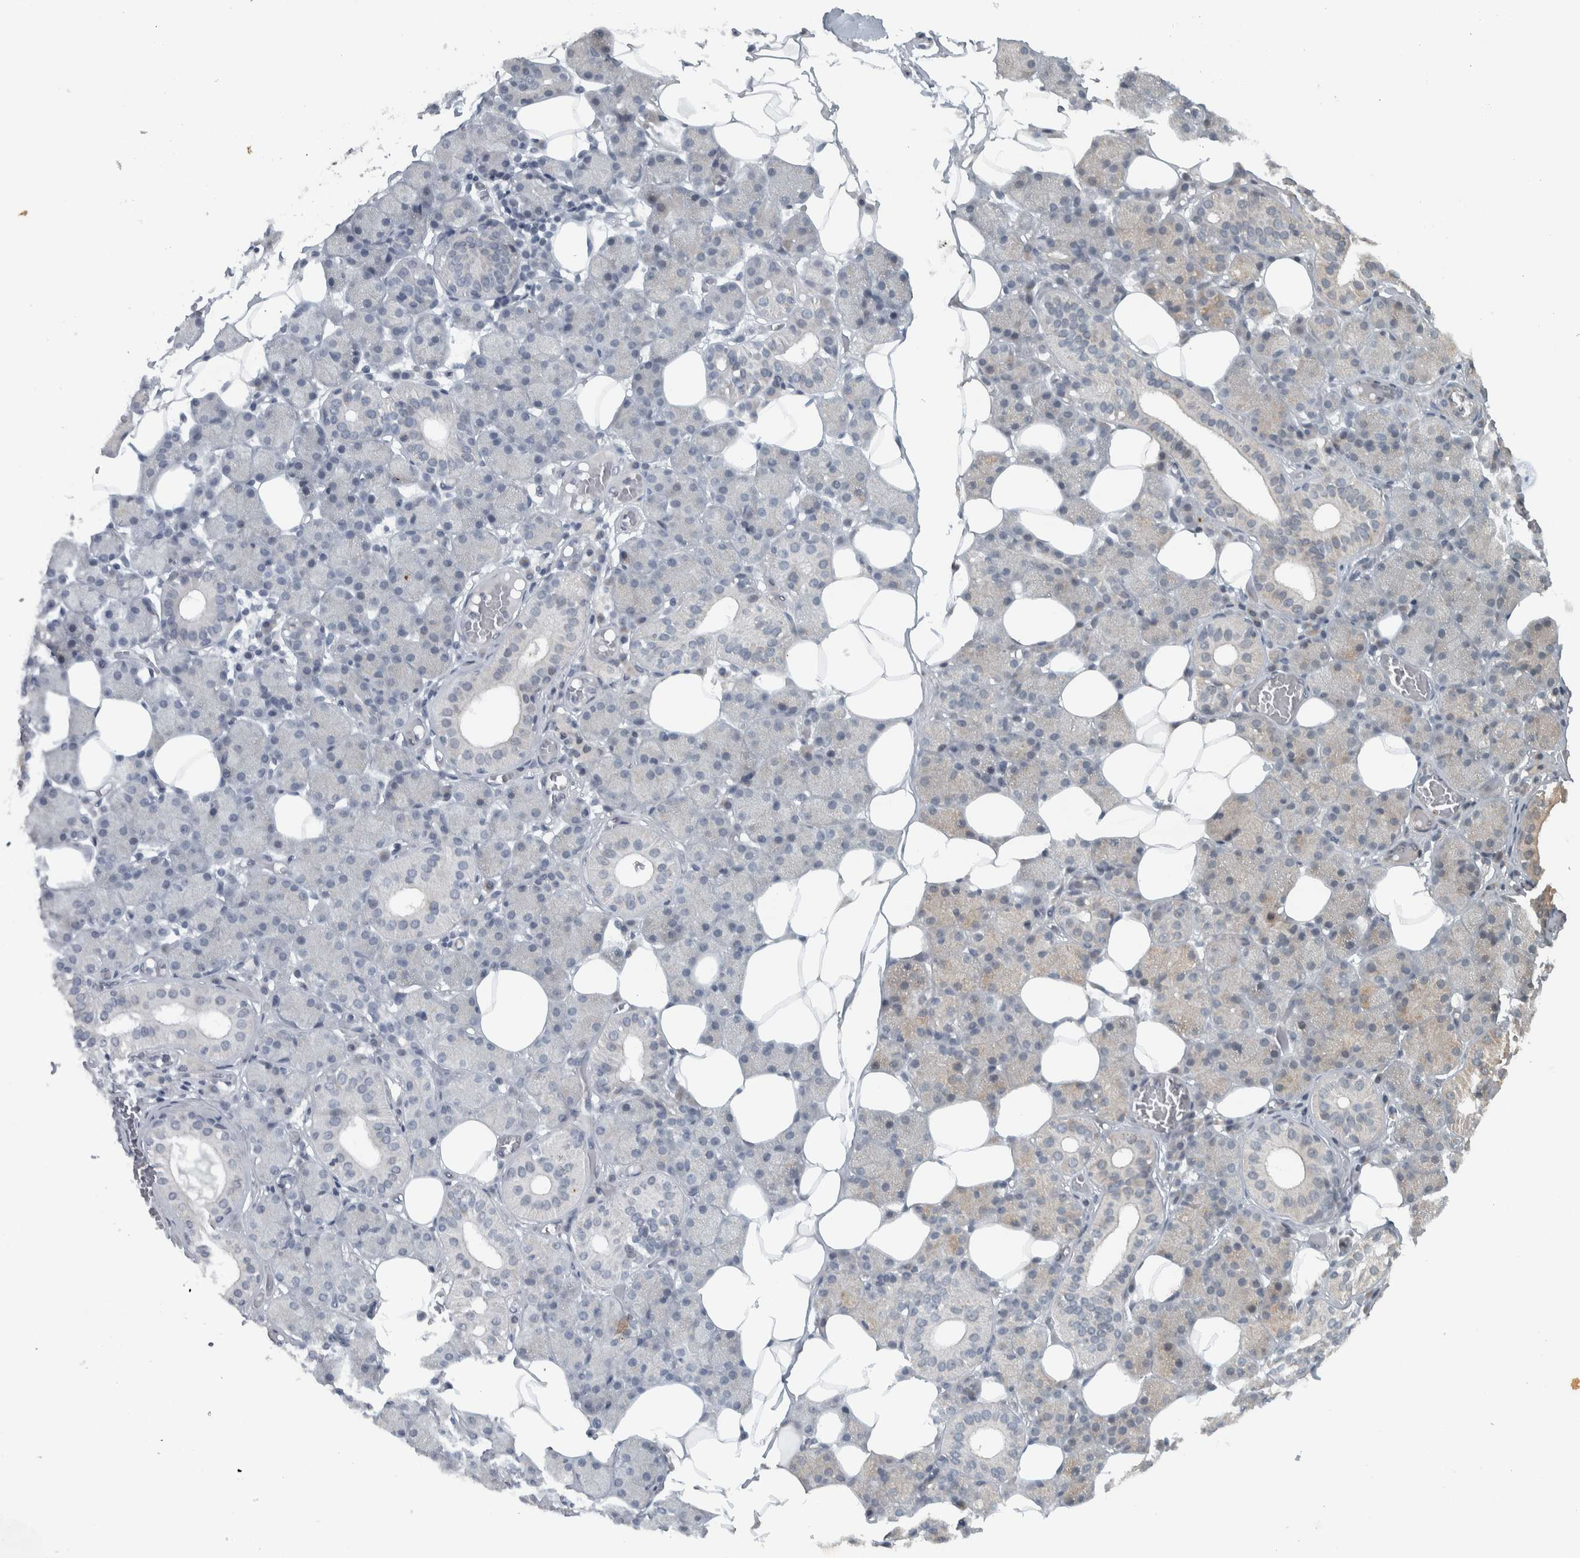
{"staining": {"intensity": "weak", "quantity": "<25%", "location": "cytoplasmic/membranous"}, "tissue": "salivary gland", "cell_type": "Glandular cells", "image_type": "normal", "snomed": [{"axis": "morphology", "description": "Normal tissue, NOS"}, {"axis": "topography", "description": "Salivary gland"}], "caption": "Protein analysis of benign salivary gland demonstrates no significant expression in glandular cells. (DAB (3,3'-diaminobenzidine) IHC with hematoxylin counter stain).", "gene": "NAPG", "patient": {"sex": "female", "age": 33}}